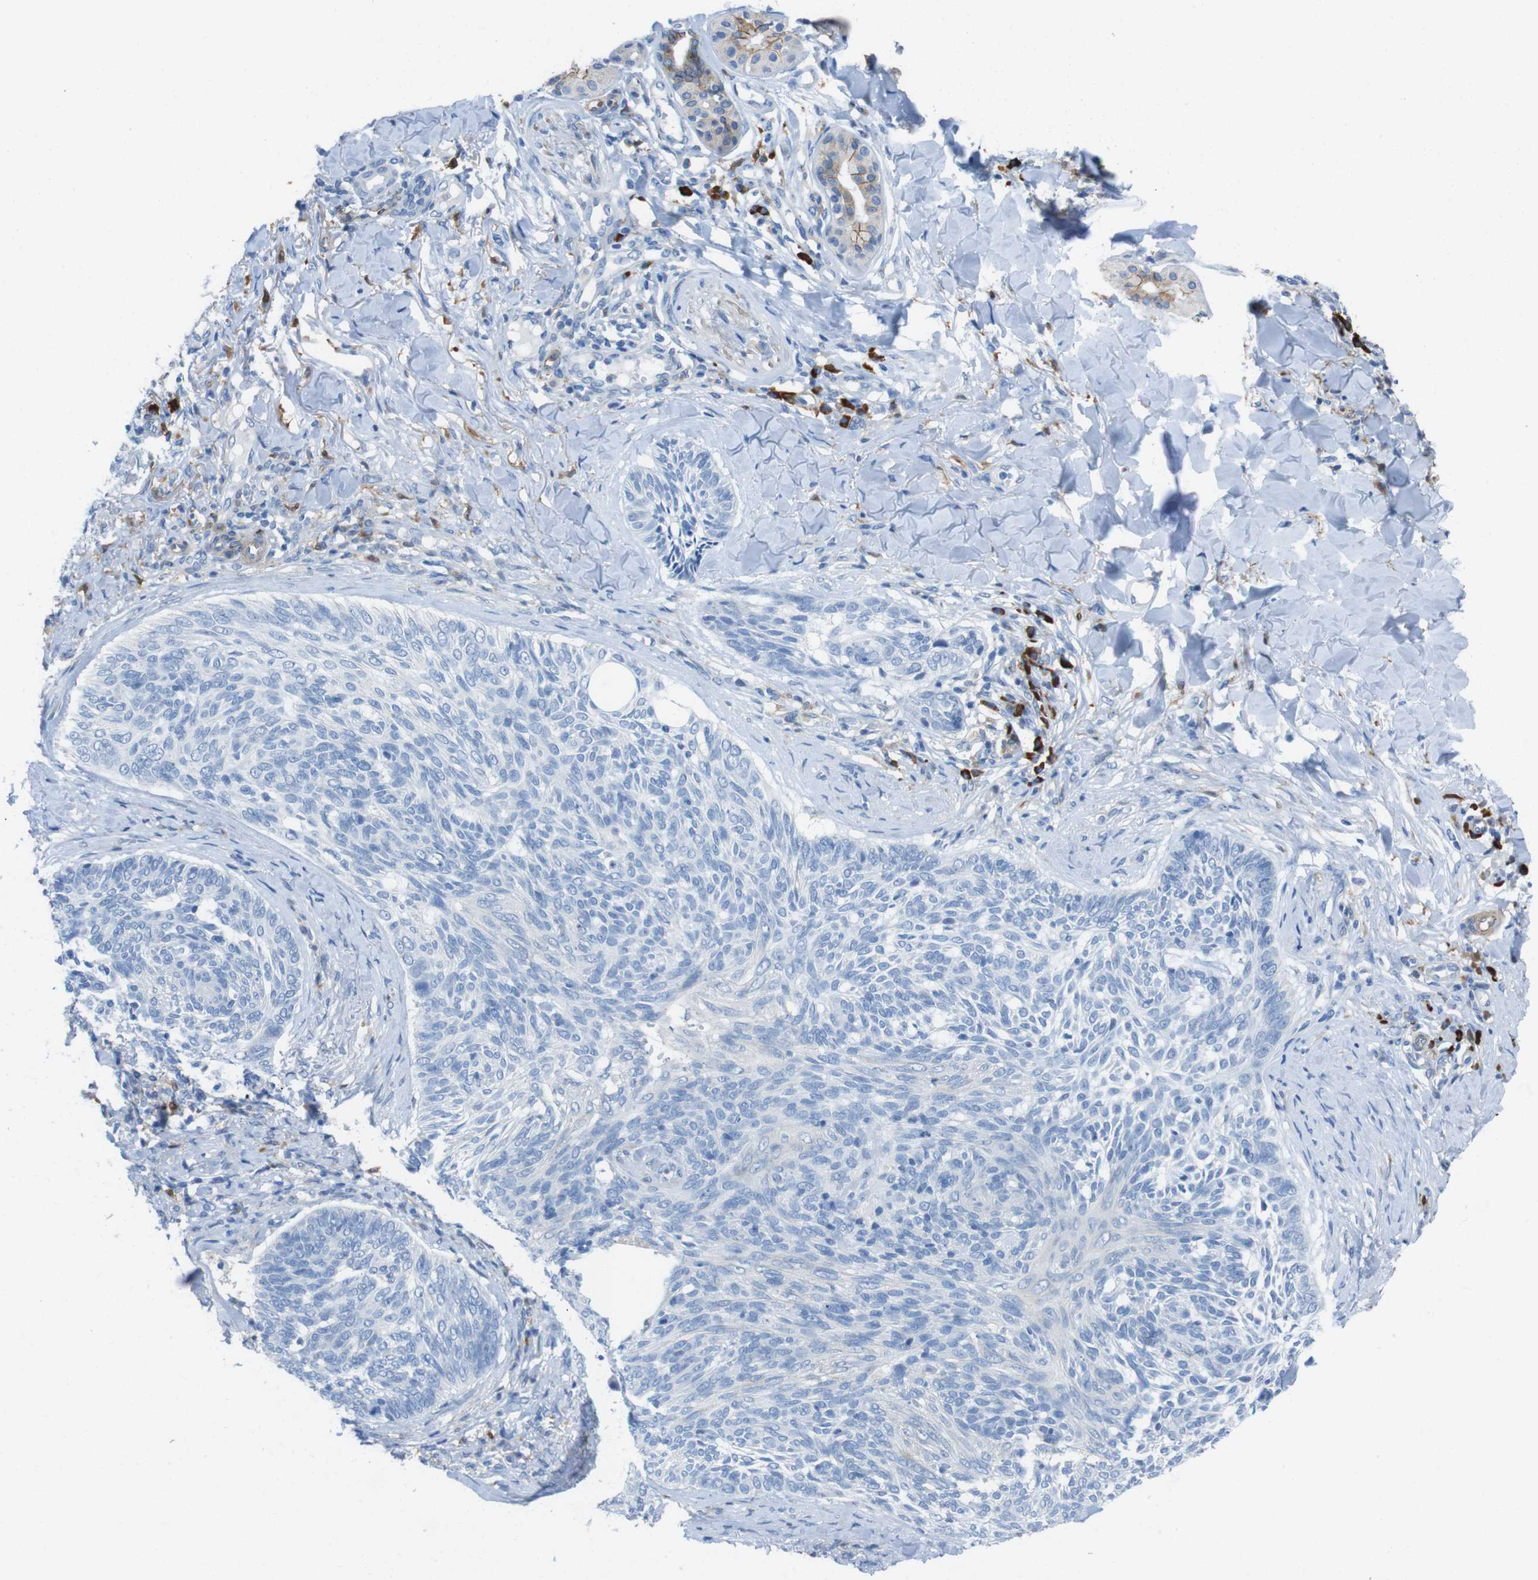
{"staining": {"intensity": "negative", "quantity": "none", "location": "none"}, "tissue": "skin cancer", "cell_type": "Tumor cells", "image_type": "cancer", "snomed": [{"axis": "morphology", "description": "Basal cell carcinoma"}, {"axis": "topography", "description": "Skin"}], "caption": "An IHC micrograph of skin basal cell carcinoma is shown. There is no staining in tumor cells of skin basal cell carcinoma. (DAB immunohistochemistry visualized using brightfield microscopy, high magnification).", "gene": "CLMN", "patient": {"sex": "male", "age": 43}}